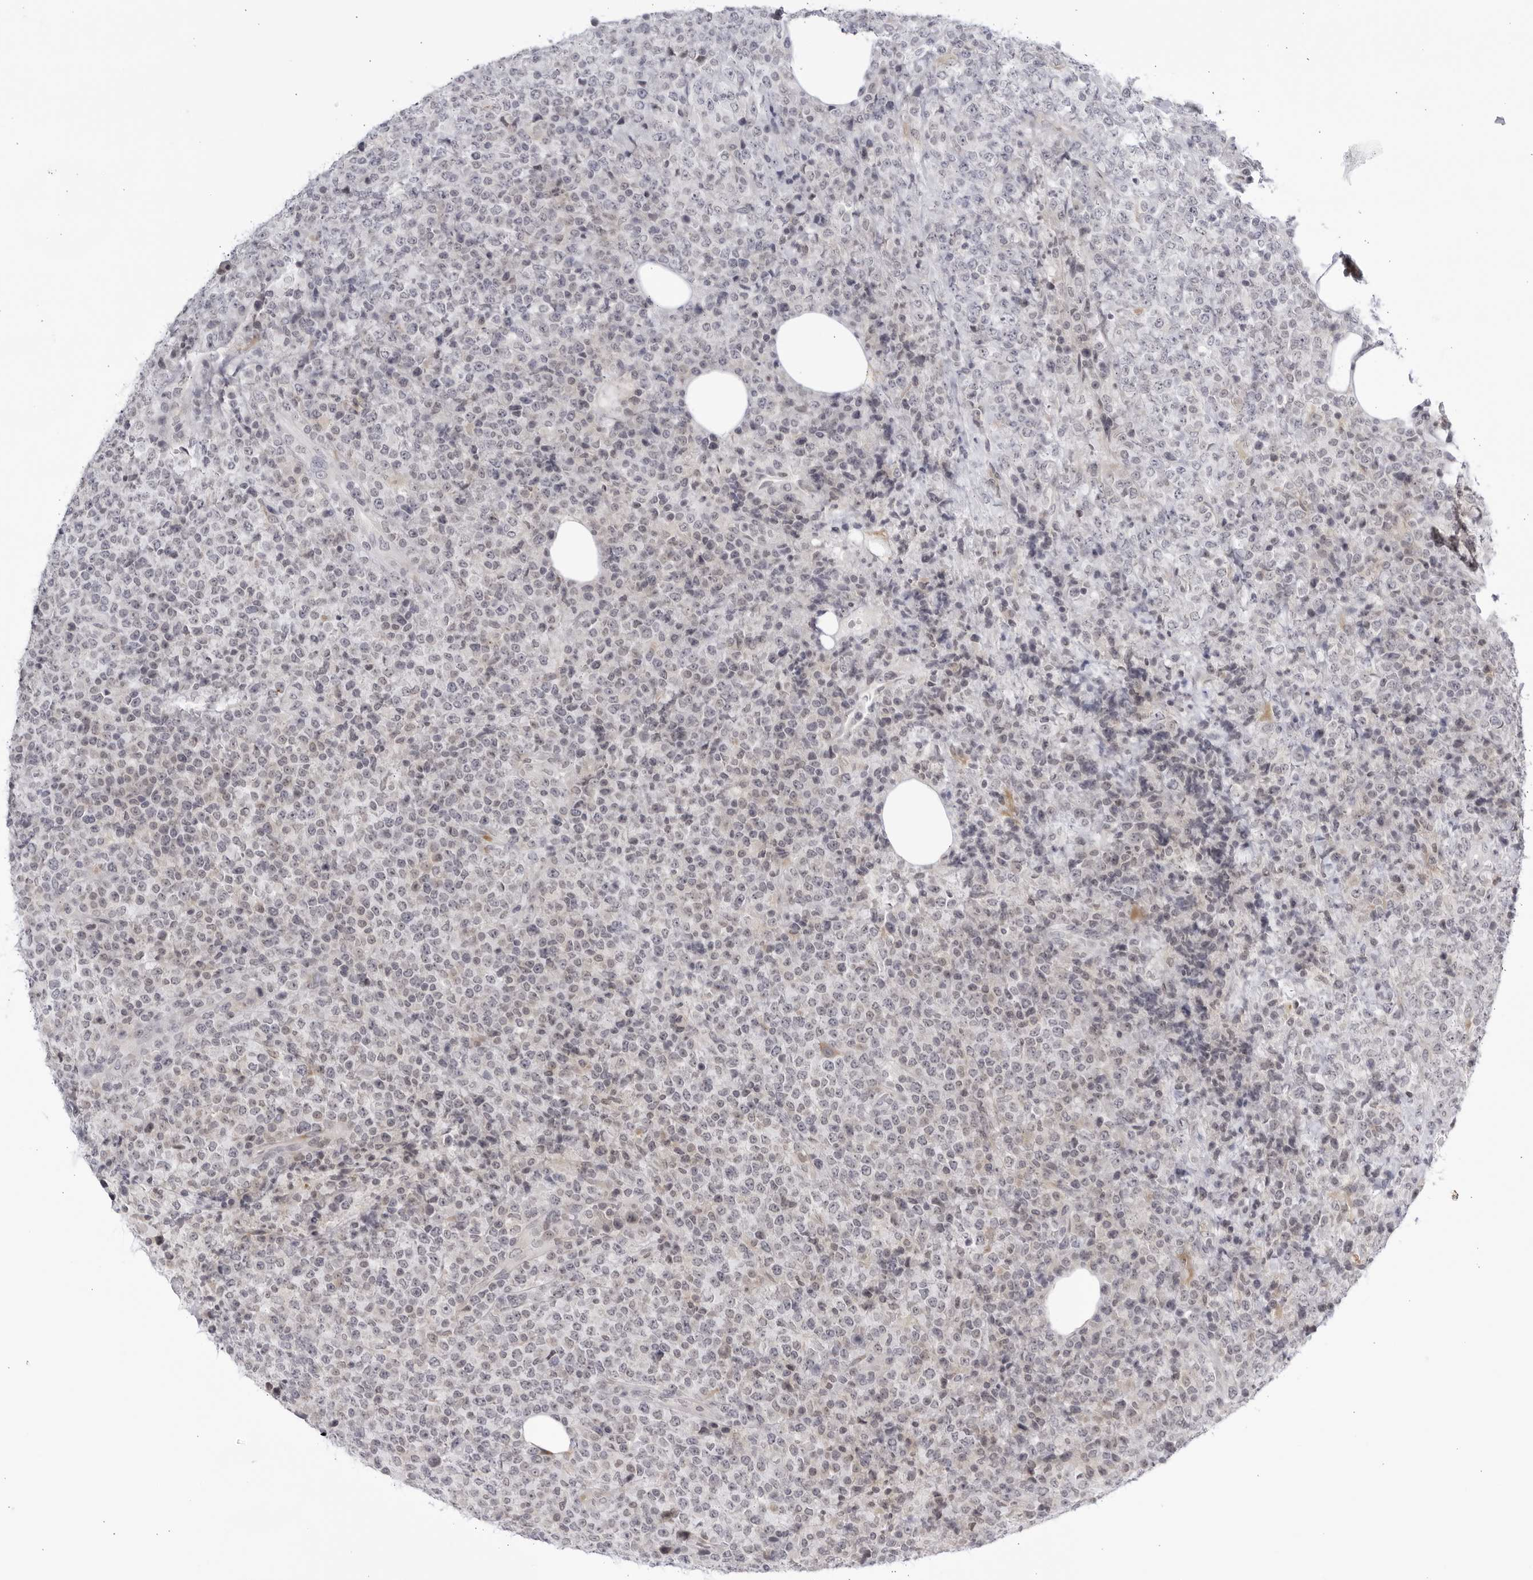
{"staining": {"intensity": "negative", "quantity": "none", "location": "none"}, "tissue": "lymphoma", "cell_type": "Tumor cells", "image_type": "cancer", "snomed": [{"axis": "morphology", "description": "Malignant lymphoma, non-Hodgkin's type, High grade"}, {"axis": "topography", "description": "Lymph node"}], "caption": "Tumor cells are negative for protein expression in human lymphoma.", "gene": "CNBD1", "patient": {"sex": "male", "age": 13}}